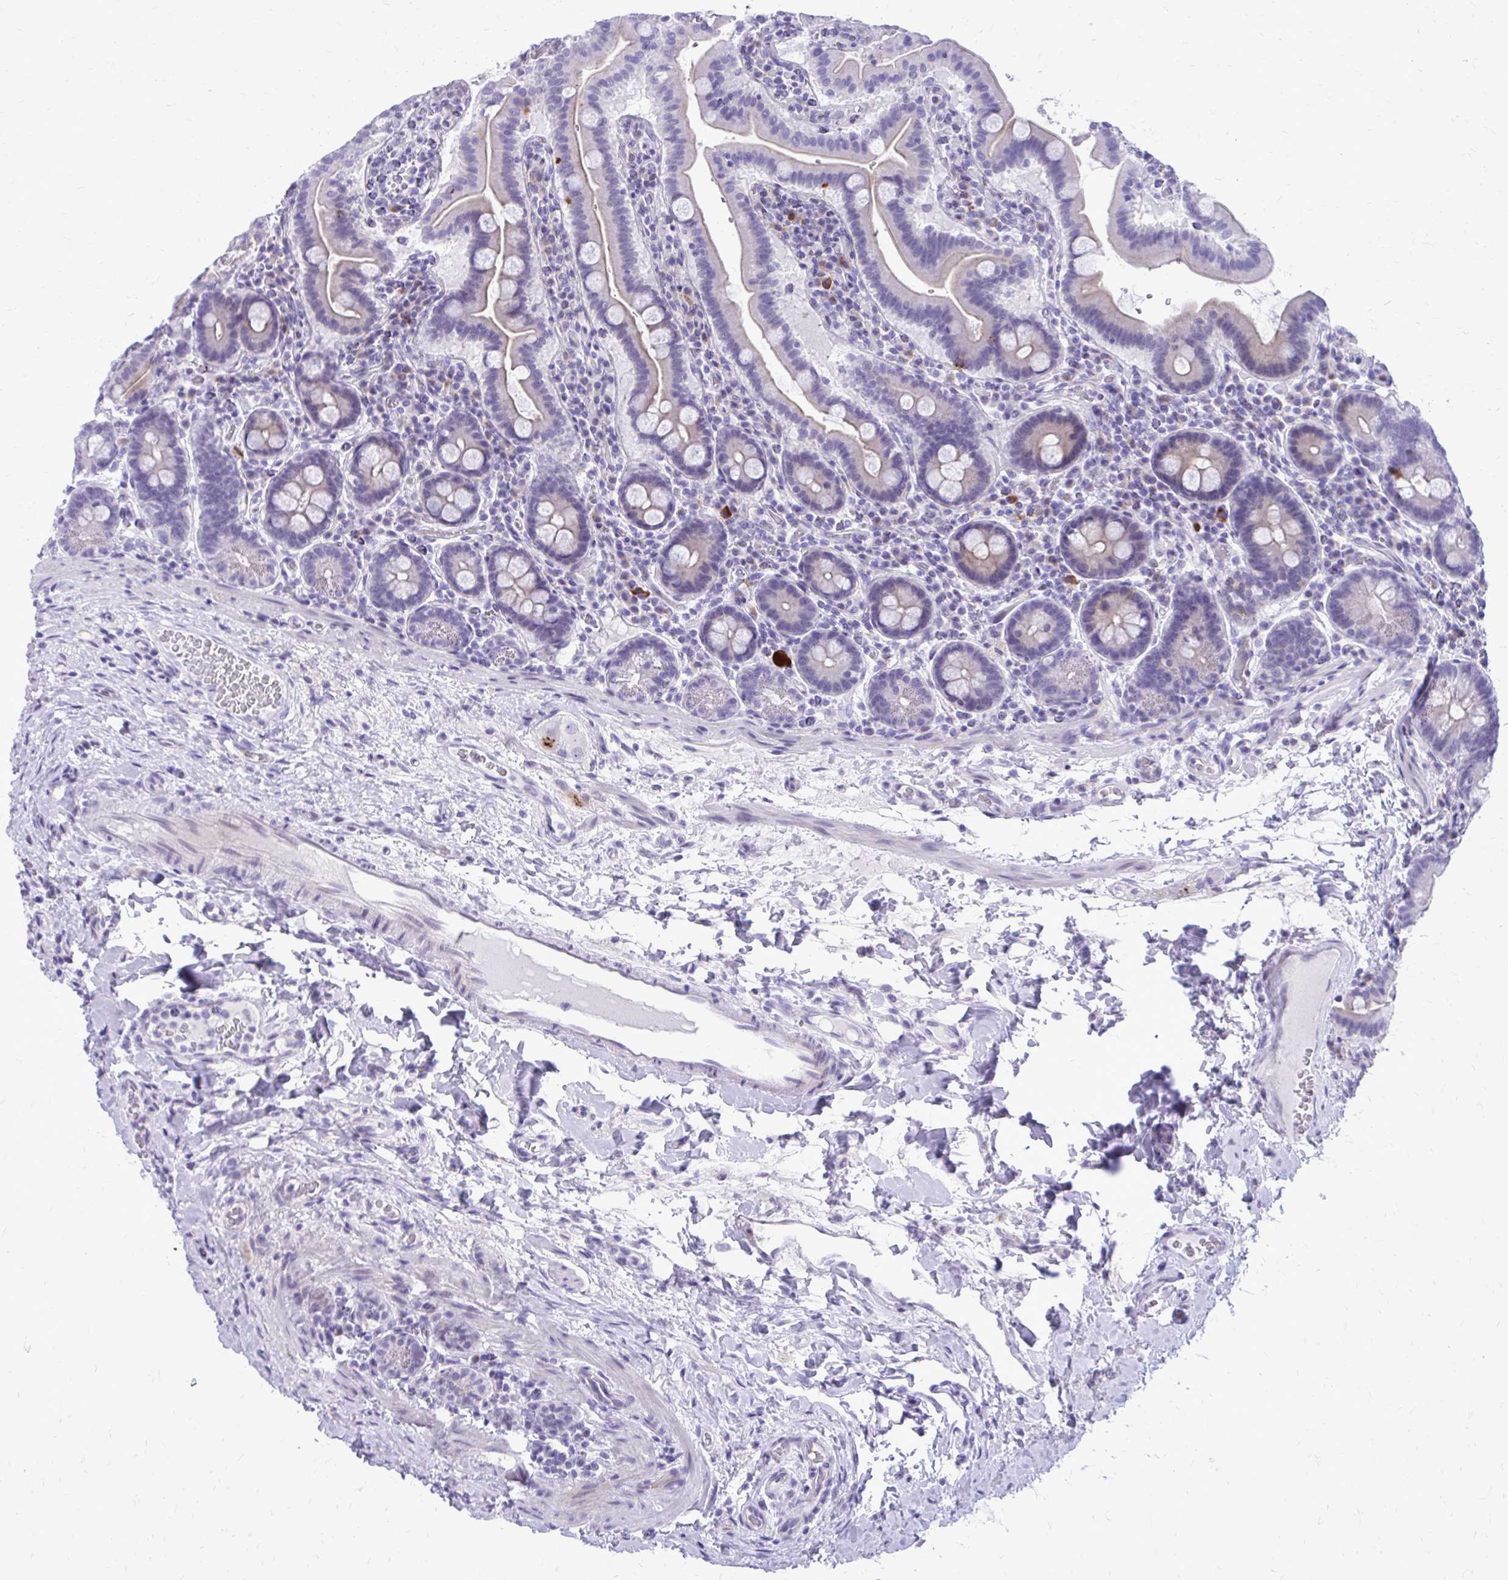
{"staining": {"intensity": "strong", "quantity": "<25%", "location": "cytoplasmic/membranous"}, "tissue": "small intestine", "cell_type": "Glandular cells", "image_type": "normal", "snomed": [{"axis": "morphology", "description": "Normal tissue, NOS"}, {"axis": "topography", "description": "Small intestine"}], "caption": "Glandular cells exhibit medium levels of strong cytoplasmic/membranous staining in about <25% of cells in normal human small intestine. The protein of interest is stained brown, and the nuclei are stained in blue (DAB IHC with brightfield microscopy, high magnification).", "gene": "LCN15", "patient": {"sex": "male", "age": 26}}